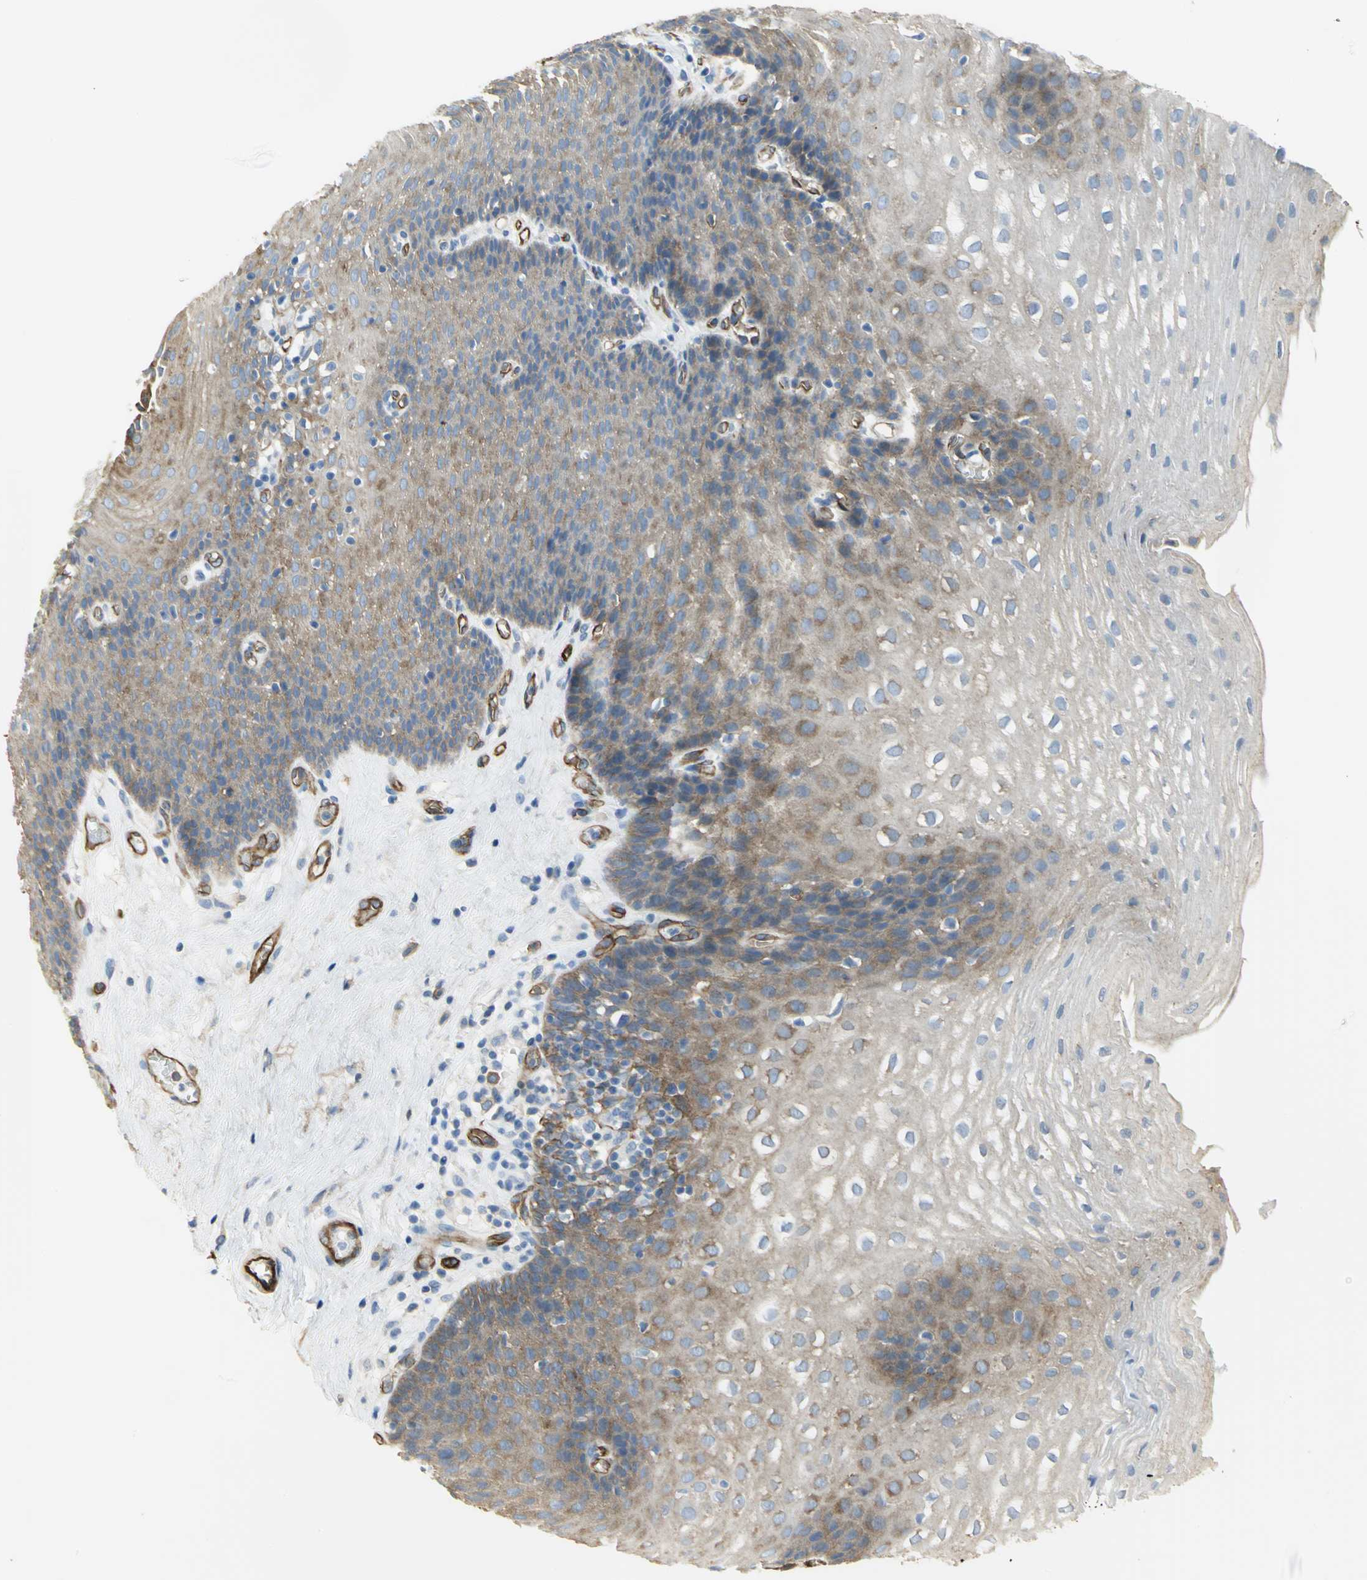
{"staining": {"intensity": "moderate", "quantity": ">75%", "location": "cytoplasmic/membranous"}, "tissue": "esophagus", "cell_type": "Squamous epithelial cells", "image_type": "normal", "snomed": [{"axis": "morphology", "description": "Normal tissue, NOS"}, {"axis": "topography", "description": "Esophagus"}], "caption": "Protein analysis of normal esophagus demonstrates moderate cytoplasmic/membranous expression in approximately >75% of squamous epithelial cells.", "gene": "FLNB", "patient": {"sex": "male", "age": 48}}